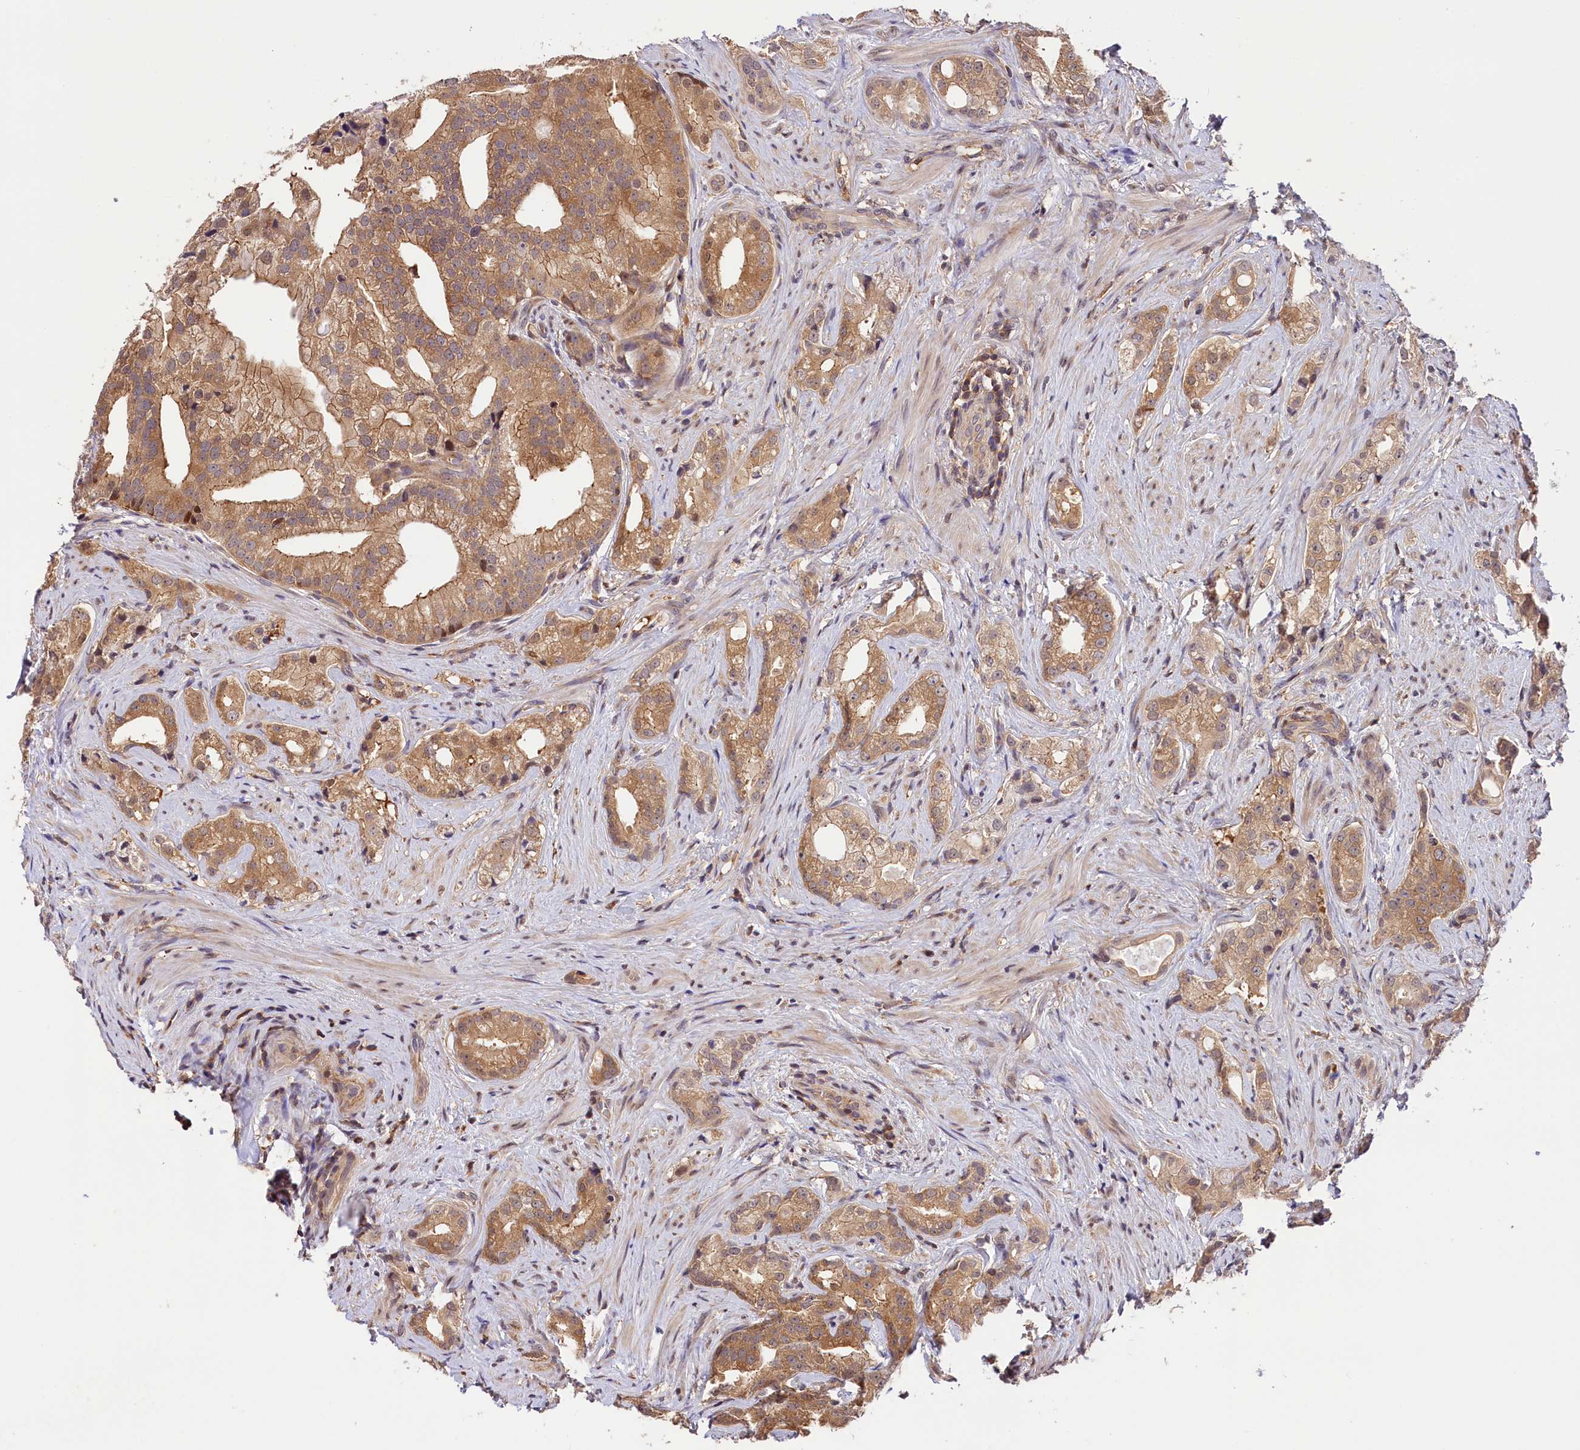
{"staining": {"intensity": "moderate", "quantity": ">75%", "location": "cytoplasmic/membranous"}, "tissue": "prostate cancer", "cell_type": "Tumor cells", "image_type": "cancer", "snomed": [{"axis": "morphology", "description": "Adenocarcinoma, Low grade"}, {"axis": "topography", "description": "Prostate"}], "caption": "DAB (3,3'-diaminobenzidine) immunohistochemical staining of human adenocarcinoma (low-grade) (prostate) demonstrates moderate cytoplasmic/membranous protein staining in about >75% of tumor cells.", "gene": "CHORDC1", "patient": {"sex": "male", "age": 71}}